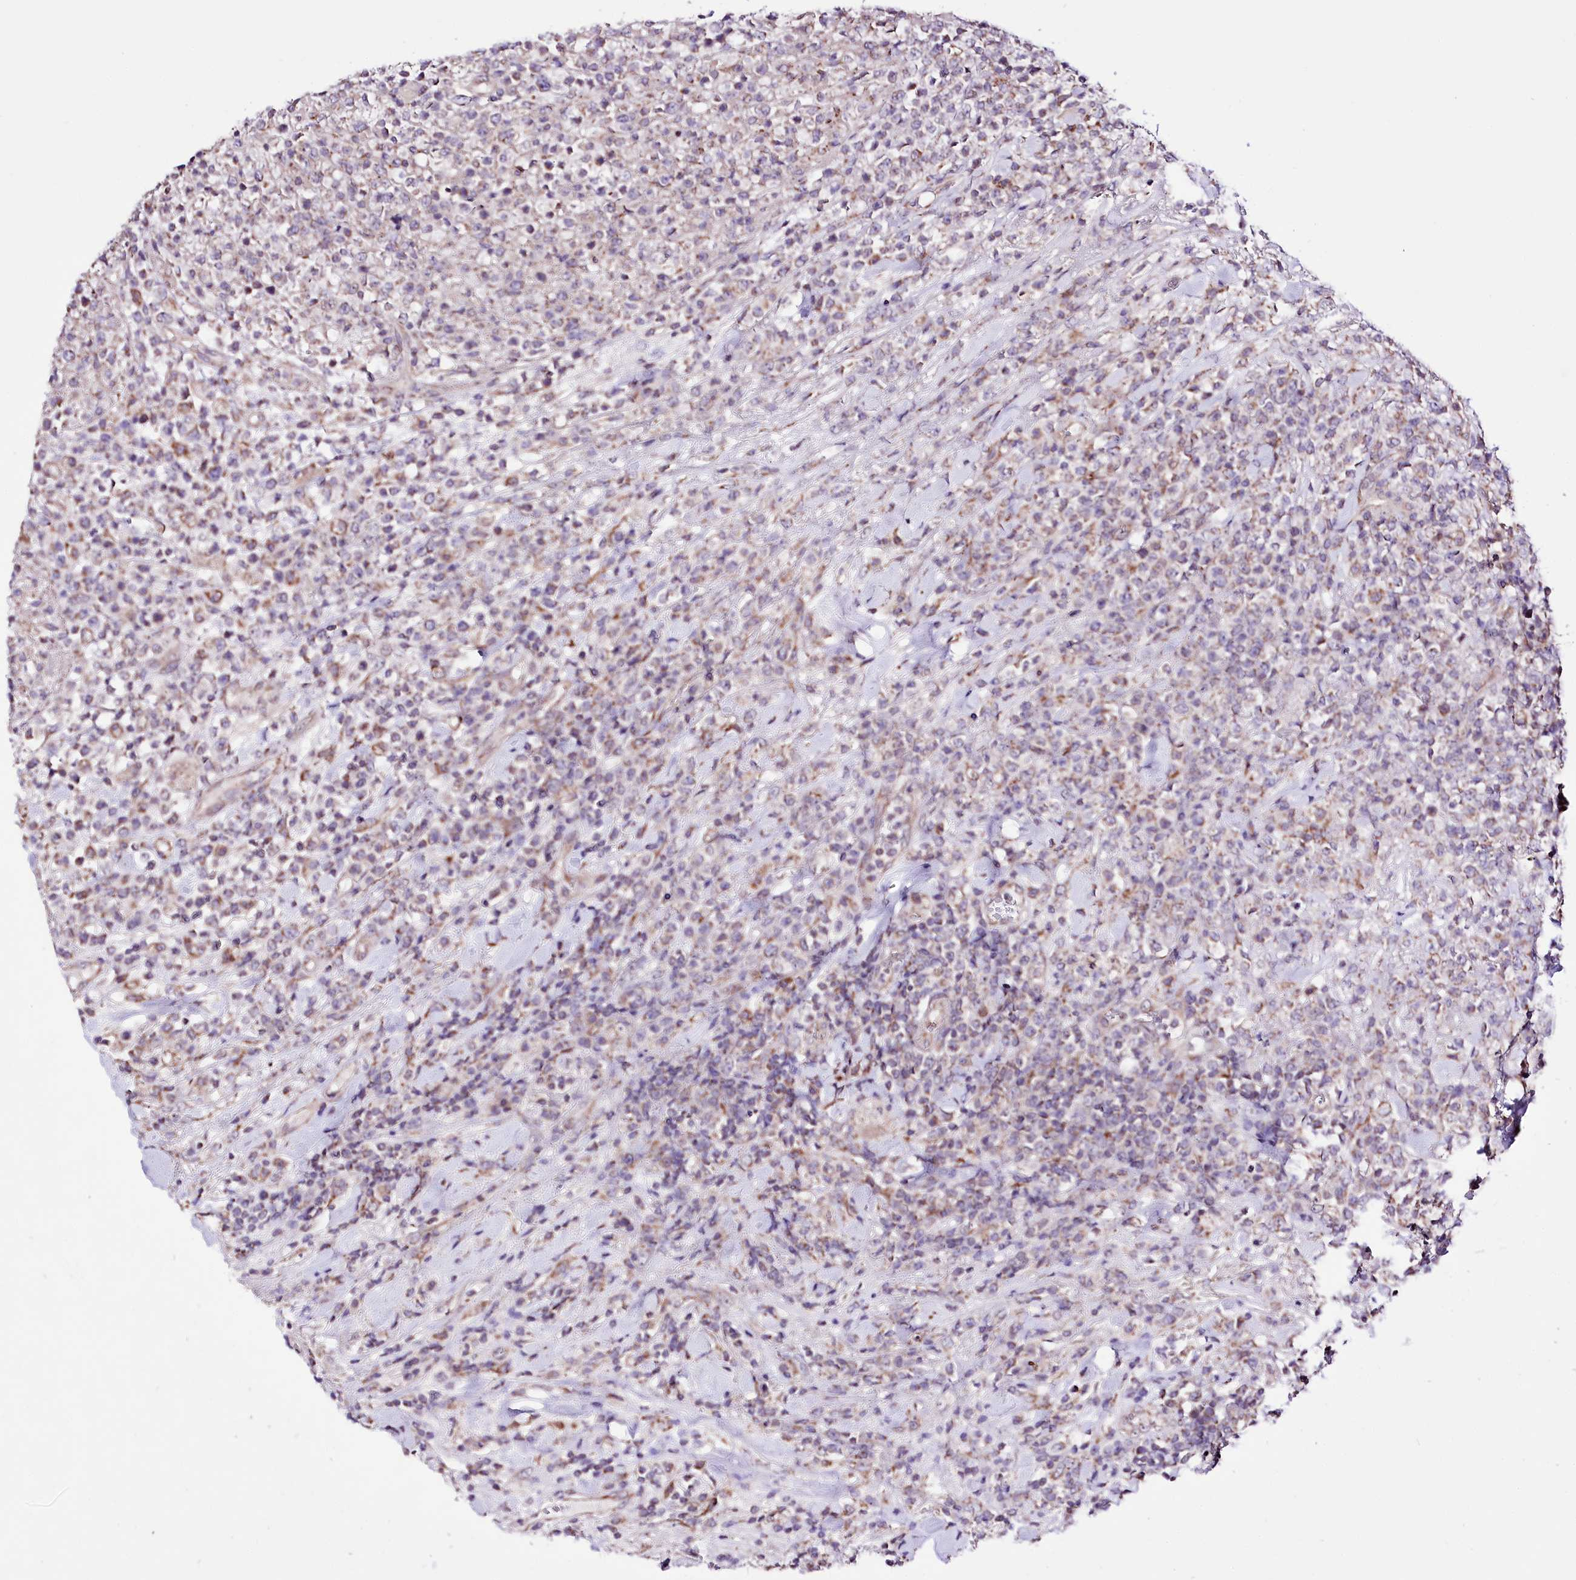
{"staining": {"intensity": "moderate", "quantity": "25%-75%", "location": "cytoplasmic/membranous"}, "tissue": "lymphoma", "cell_type": "Tumor cells", "image_type": "cancer", "snomed": [{"axis": "morphology", "description": "Malignant lymphoma, non-Hodgkin's type, High grade"}, {"axis": "topography", "description": "Colon"}], "caption": "An image showing moderate cytoplasmic/membranous expression in approximately 25%-75% of tumor cells in high-grade malignant lymphoma, non-Hodgkin's type, as visualized by brown immunohistochemical staining.", "gene": "ATE1", "patient": {"sex": "female", "age": 53}}